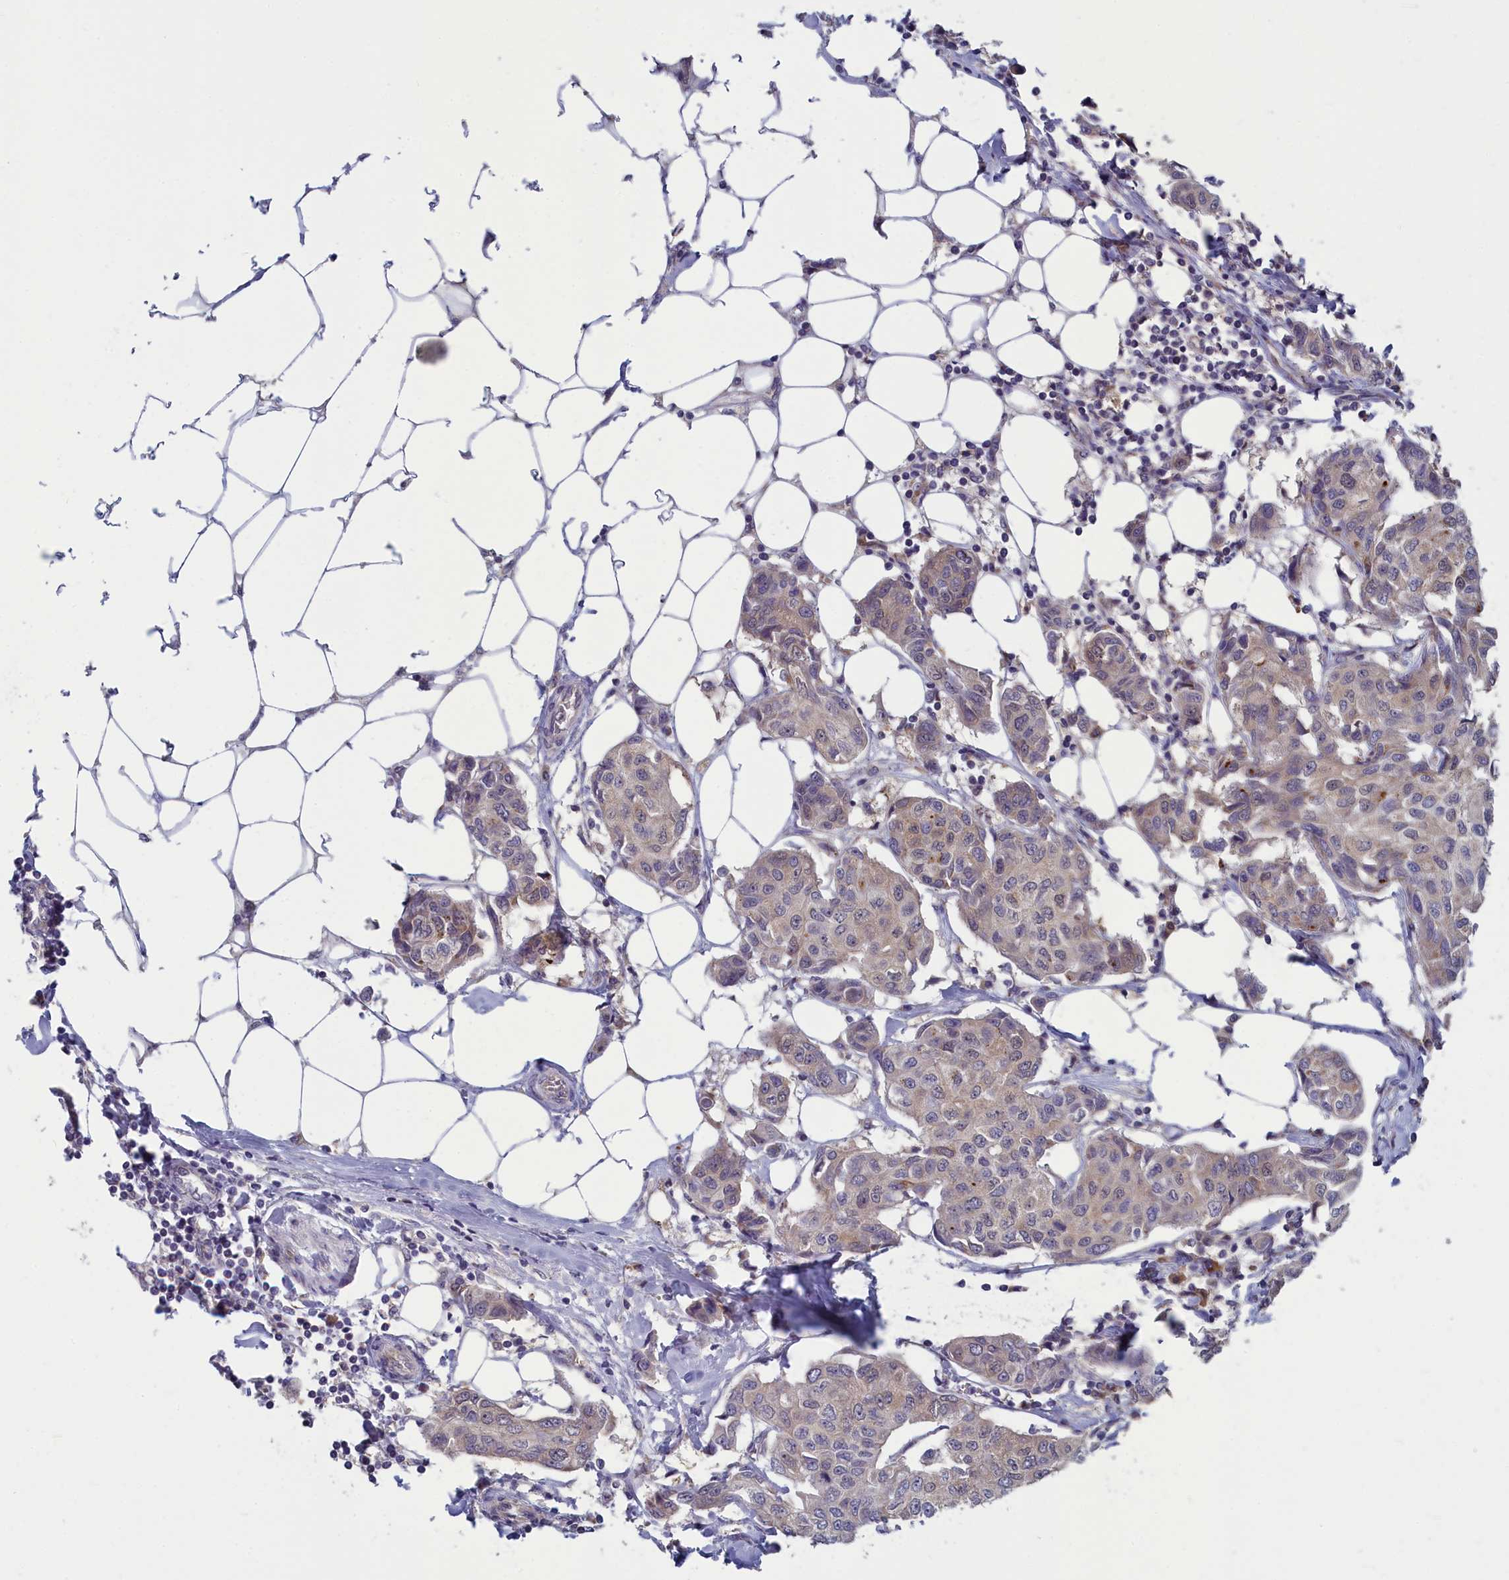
{"staining": {"intensity": "moderate", "quantity": "<25%", "location": "cytoplasmic/membranous"}, "tissue": "breast cancer", "cell_type": "Tumor cells", "image_type": "cancer", "snomed": [{"axis": "morphology", "description": "Duct carcinoma"}, {"axis": "topography", "description": "Breast"}], "caption": "Protein expression analysis of human breast cancer reveals moderate cytoplasmic/membranous positivity in approximately <25% of tumor cells. The staining was performed using DAB, with brown indicating positive protein expression. Nuclei are stained blue with hematoxylin.", "gene": "MRI1", "patient": {"sex": "female", "age": 80}}